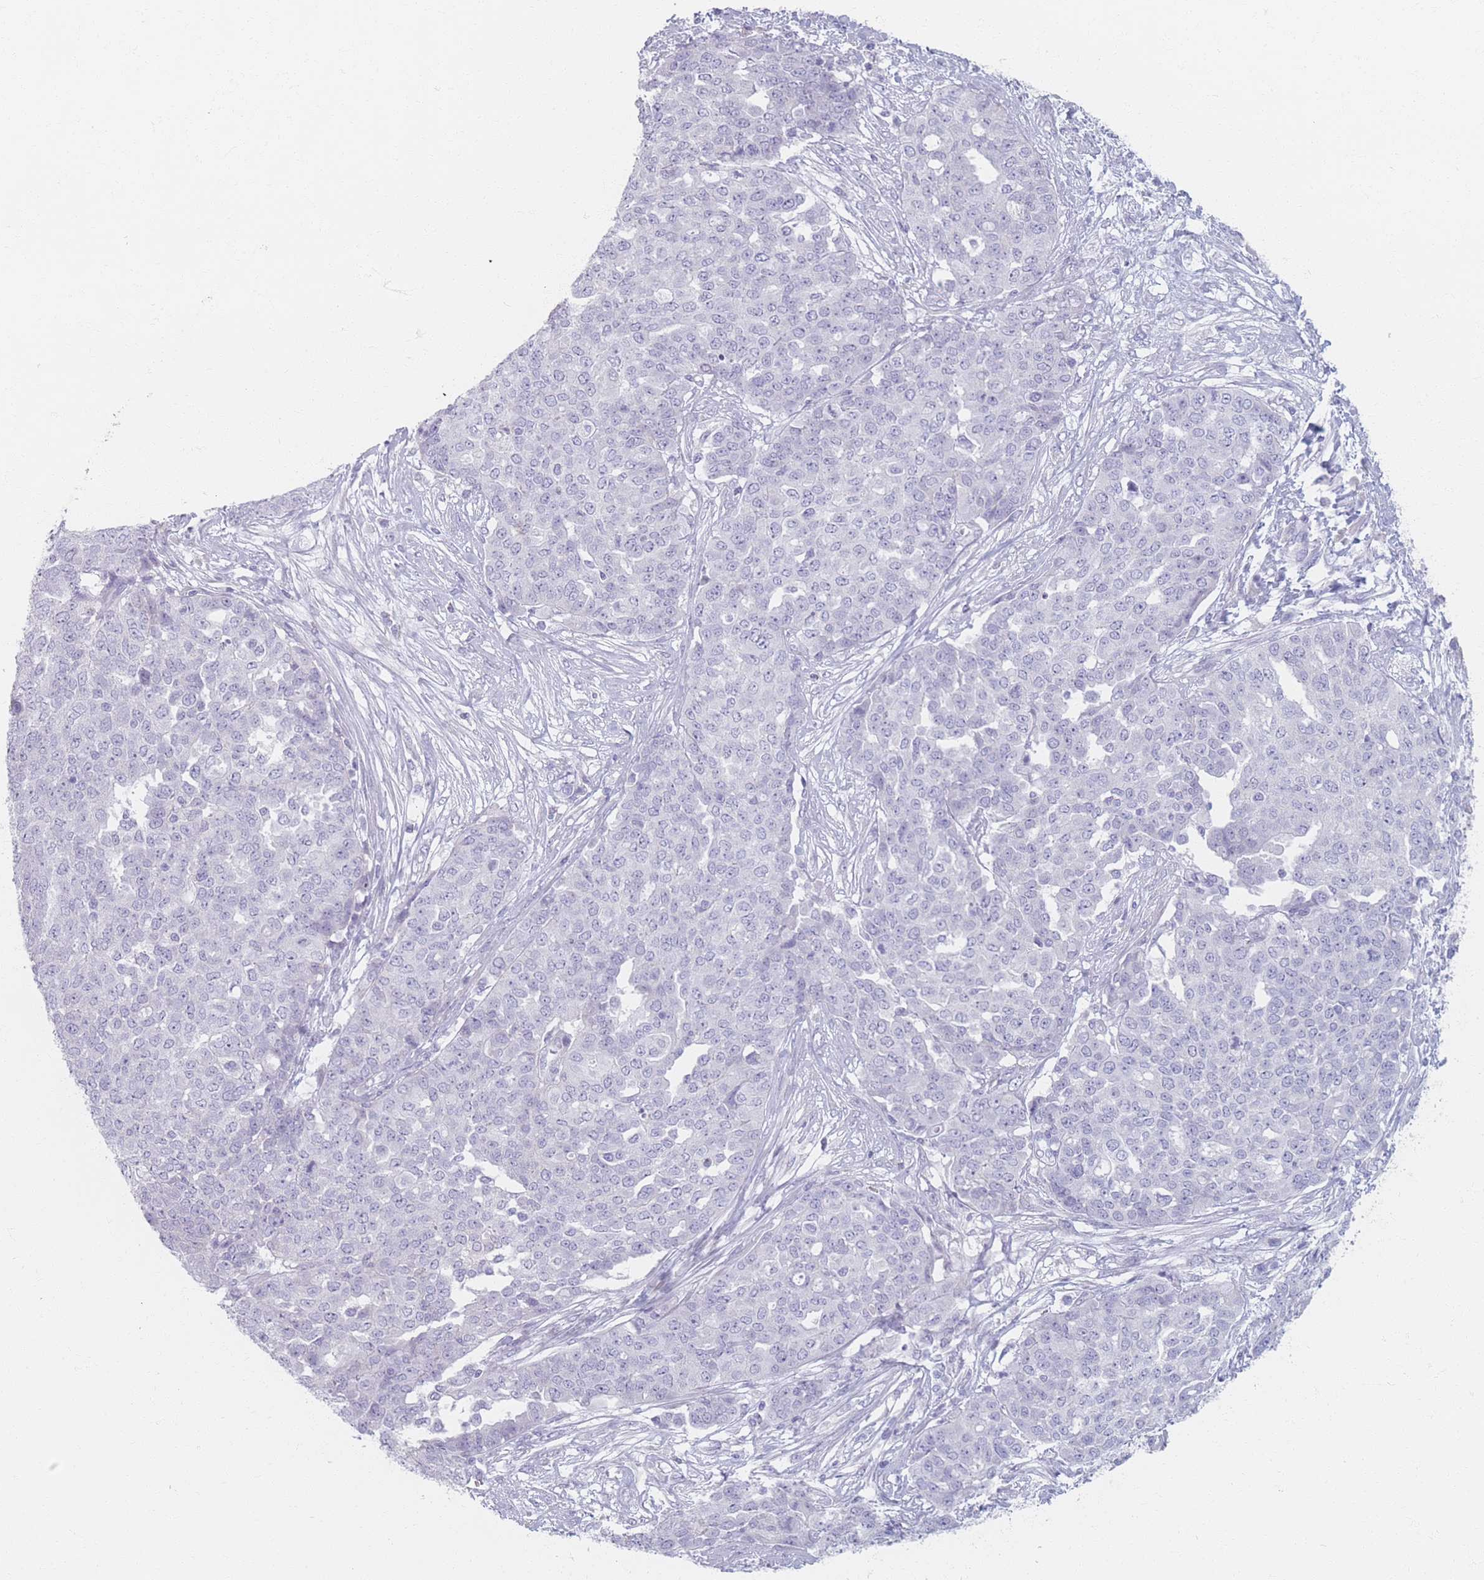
{"staining": {"intensity": "negative", "quantity": "none", "location": "none"}, "tissue": "ovarian cancer", "cell_type": "Tumor cells", "image_type": "cancer", "snomed": [{"axis": "morphology", "description": "Cystadenocarcinoma, serous, NOS"}, {"axis": "topography", "description": "Soft tissue"}, {"axis": "topography", "description": "Ovary"}], "caption": "Tumor cells are negative for brown protein staining in ovarian cancer.", "gene": "PIGM", "patient": {"sex": "female", "age": 57}}